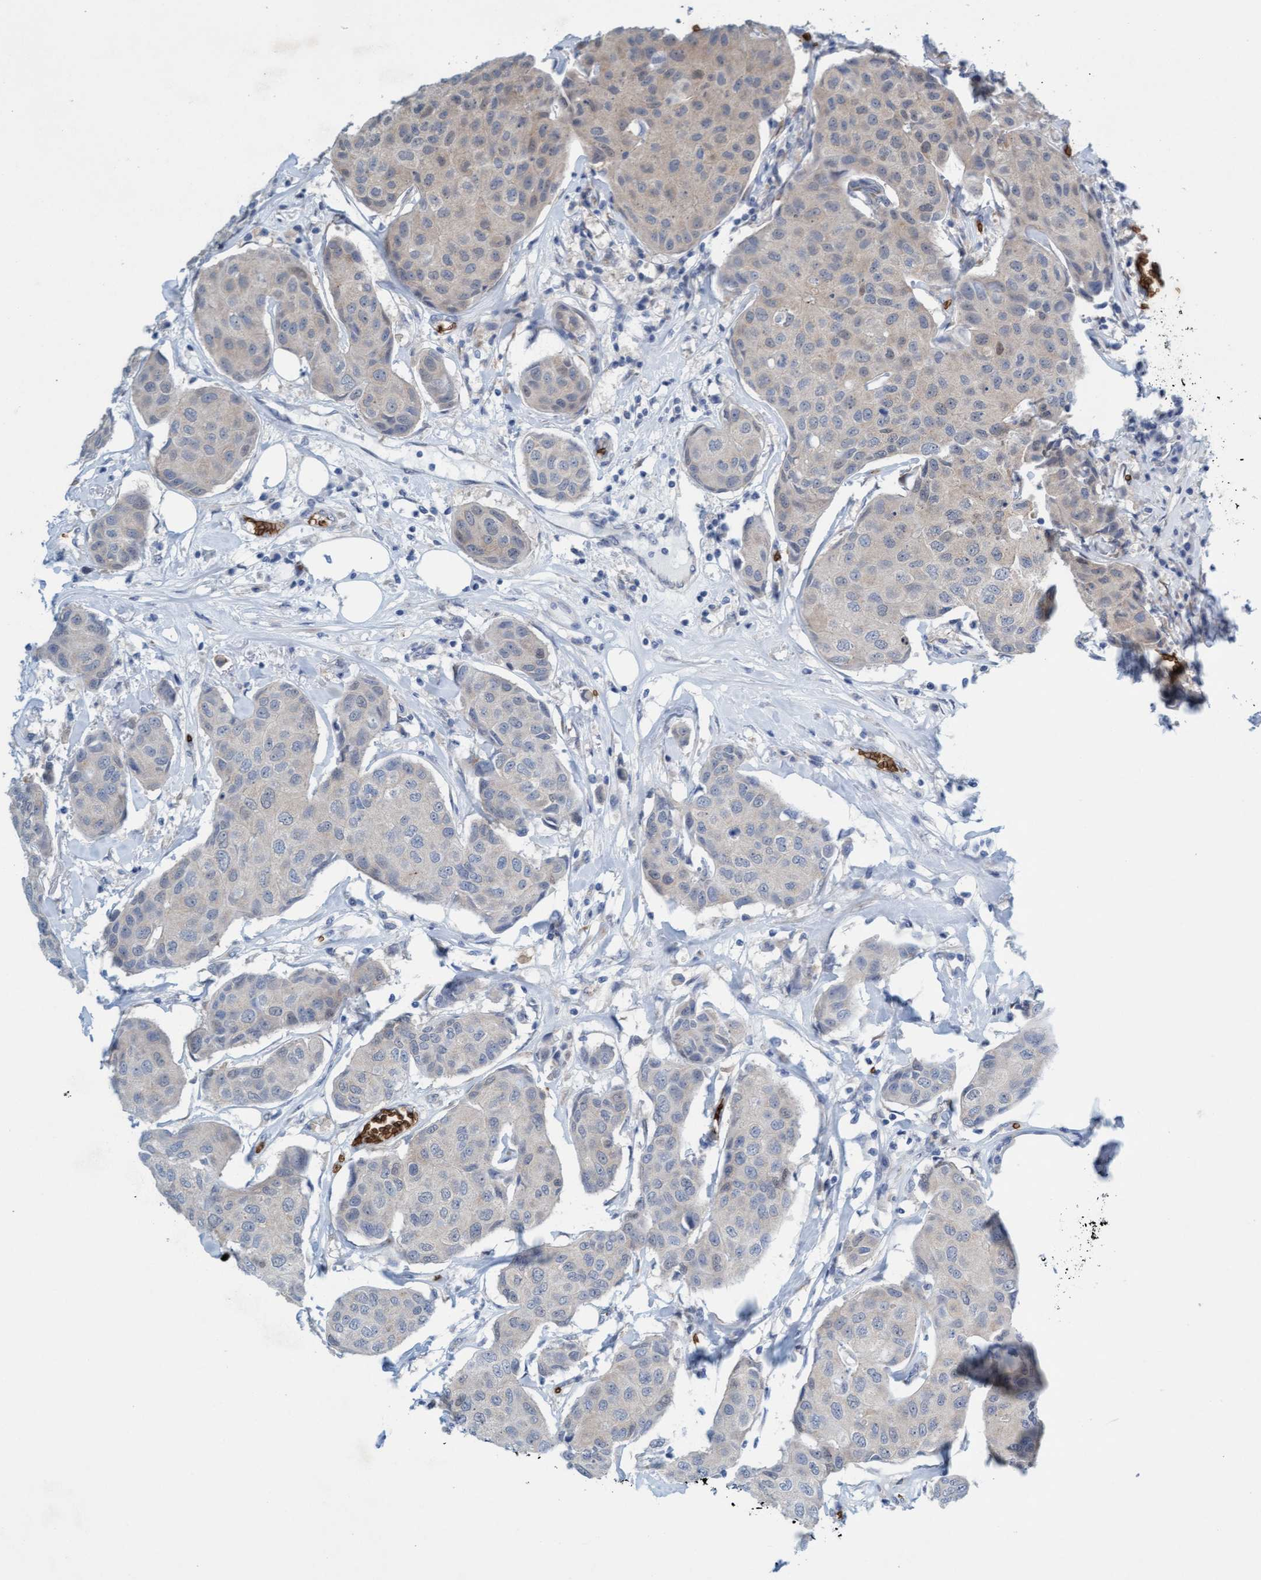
{"staining": {"intensity": "weak", "quantity": "<25%", "location": "cytoplasmic/membranous"}, "tissue": "breast cancer", "cell_type": "Tumor cells", "image_type": "cancer", "snomed": [{"axis": "morphology", "description": "Duct carcinoma"}, {"axis": "topography", "description": "Breast"}], "caption": "Immunohistochemistry histopathology image of neoplastic tissue: human breast cancer stained with DAB demonstrates no significant protein positivity in tumor cells.", "gene": "SPEM2", "patient": {"sex": "female", "age": 80}}